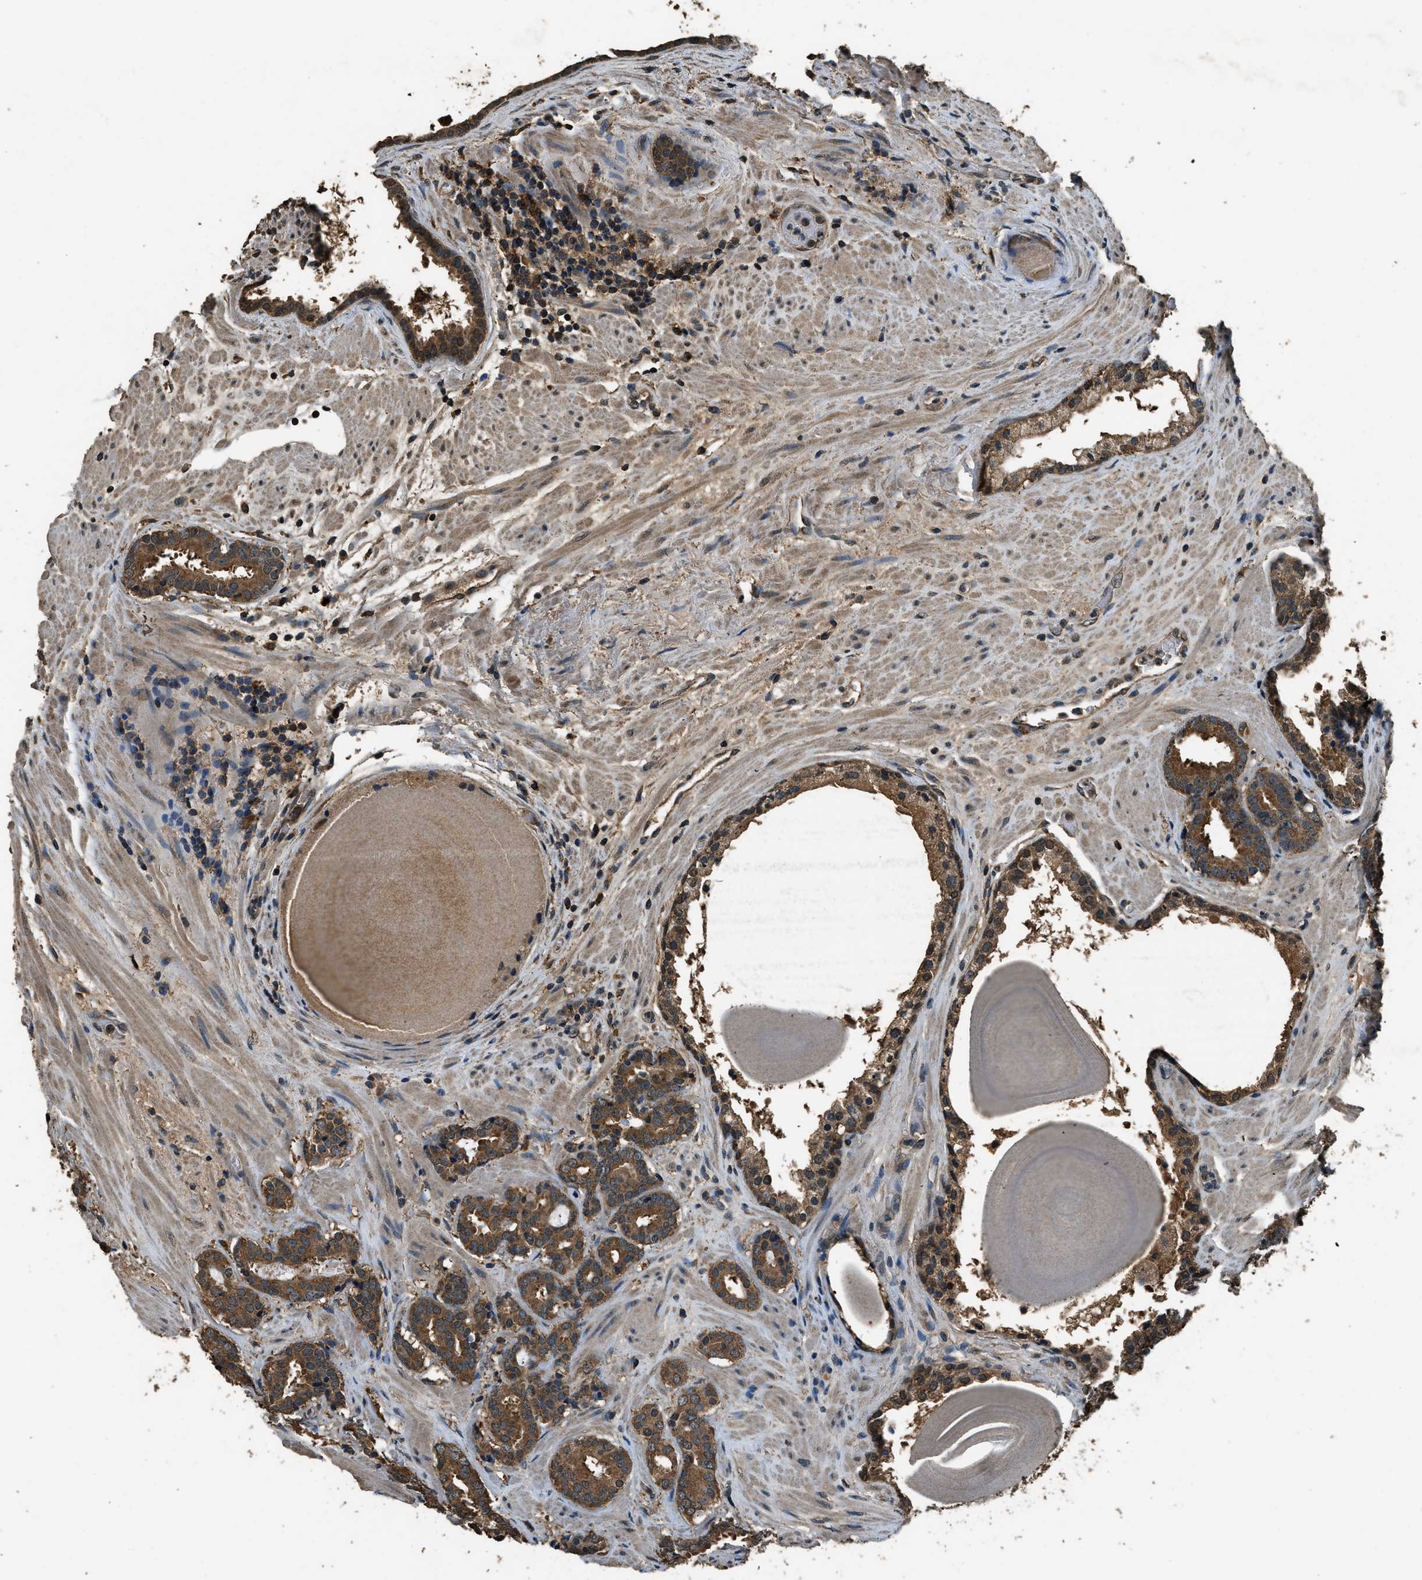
{"staining": {"intensity": "strong", "quantity": ">75%", "location": "cytoplasmic/membranous"}, "tissue": "prostate cancer", "cell_type": "Tumor cells", "image_type": "cancer", "snomed": [{"axis": "morphology", "description": "Adenocarcinoma, Low grade"}, {"axis": "topography", "description": "Prostate"}], "caption": "Immunohistochemical staining of human low-grade adenocarcinoma (prostate) exhibits strong cytoplasmic/membranous protein staining in approximately >75% of tumor cells. Using DAB (brown) and hematoxylin (blue) stains, captured at high magnification using brightfield microscopy.", "gene": "SALL3", "patient": {"sex": "male", "age": 69}}